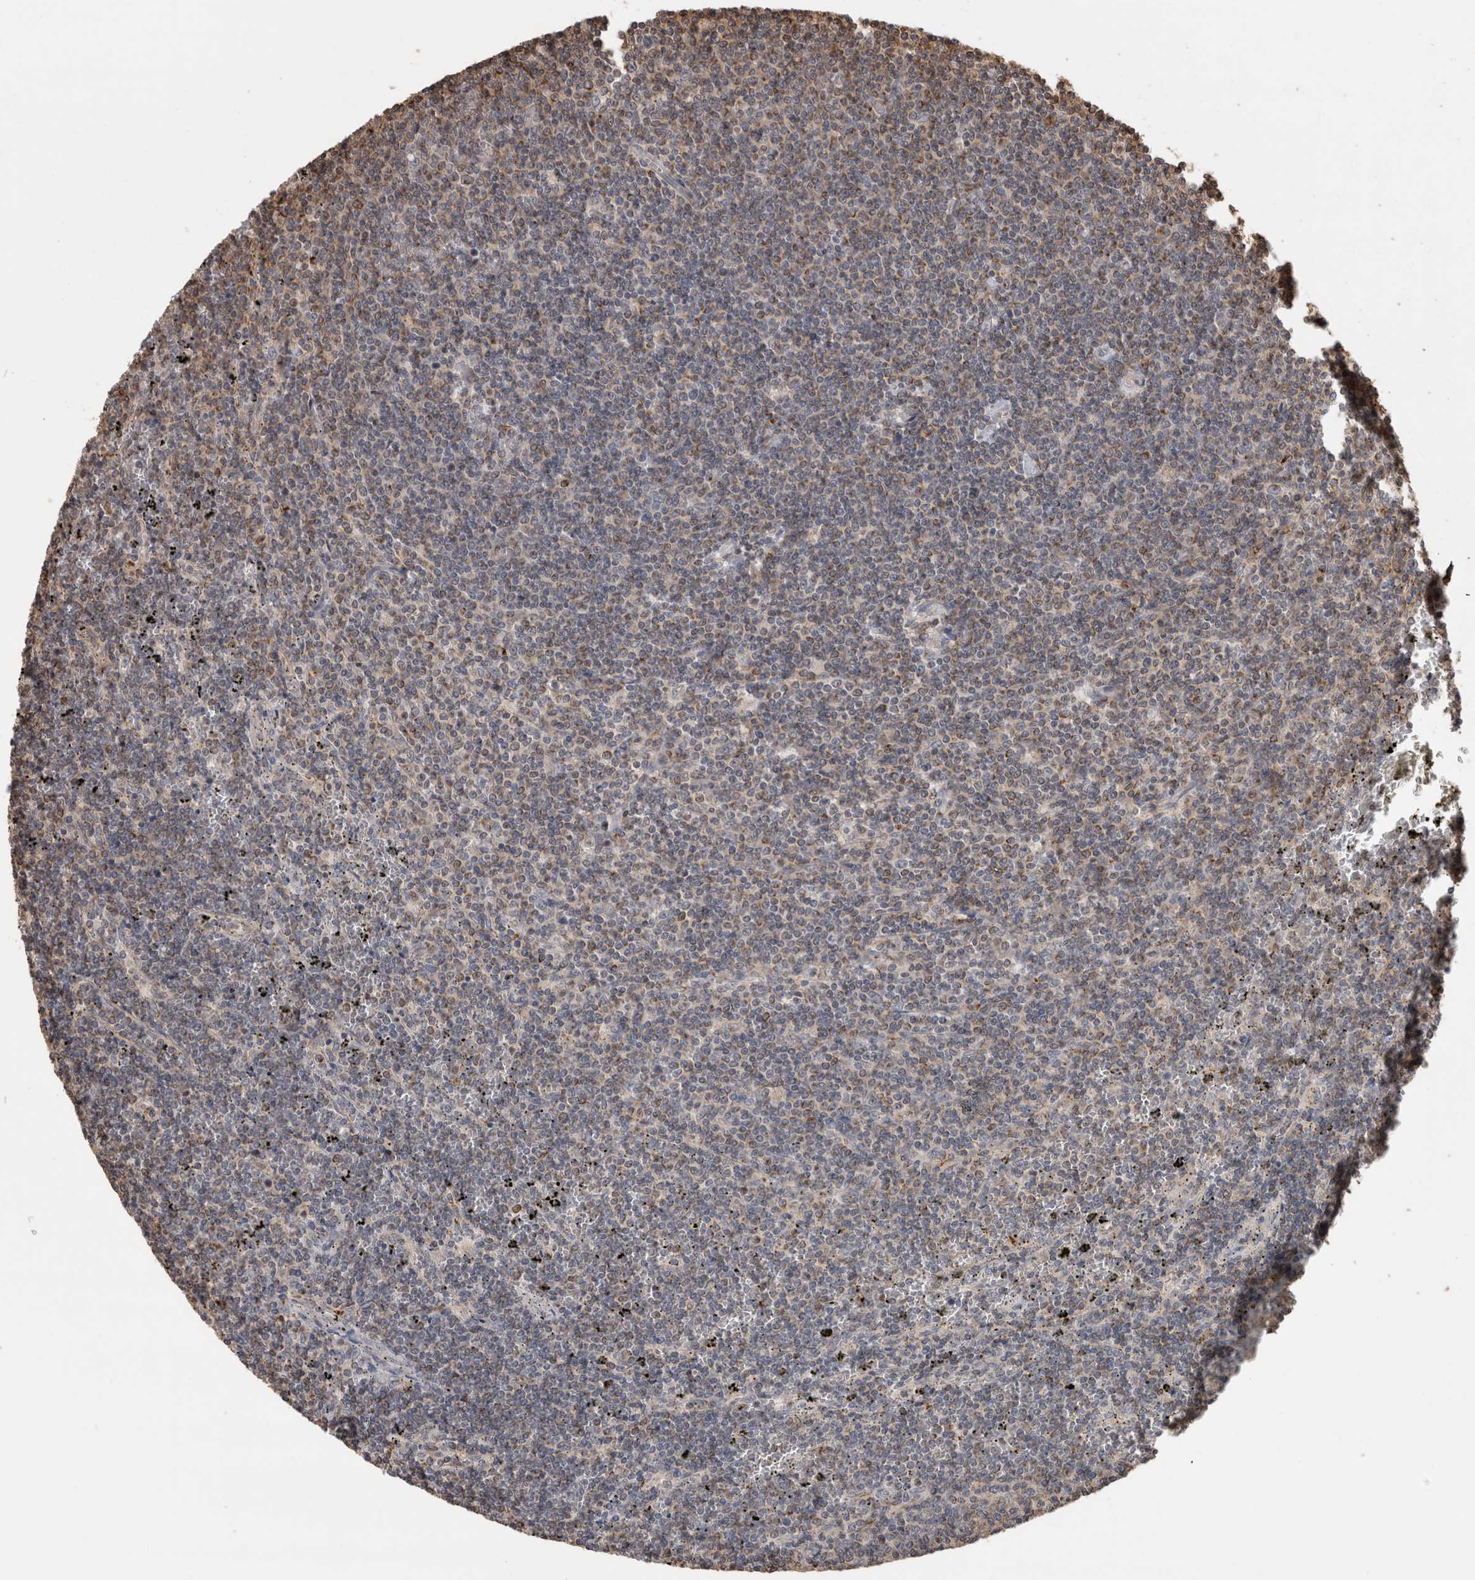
{"staining": {"intensity": "weak", "quantity": "<25%", "location": "cytoplasmic/membranous"}, "tissue": "lymphoma", "cell_type": "Tumor cells", "image_type": "cancer", "snomed": [{"axis": "morphology", "description": "Malignant lymphoma, non-Hodgkin's type, Low grade"}, {"axis": "topography", "description": "Spleen"}], "caption": "An immunohistochemistry (IHC) micrograph of malignant lymphoma, non-Hodgkin's type (low-grade) is shown. There is no staining in tumor cells of malignant lymphoma, non-Hodgkin's type (low-grade). Nuclei are stained in blue.", "gene": "CLIP1", "patient": {"sex": "female", "age": 50}}